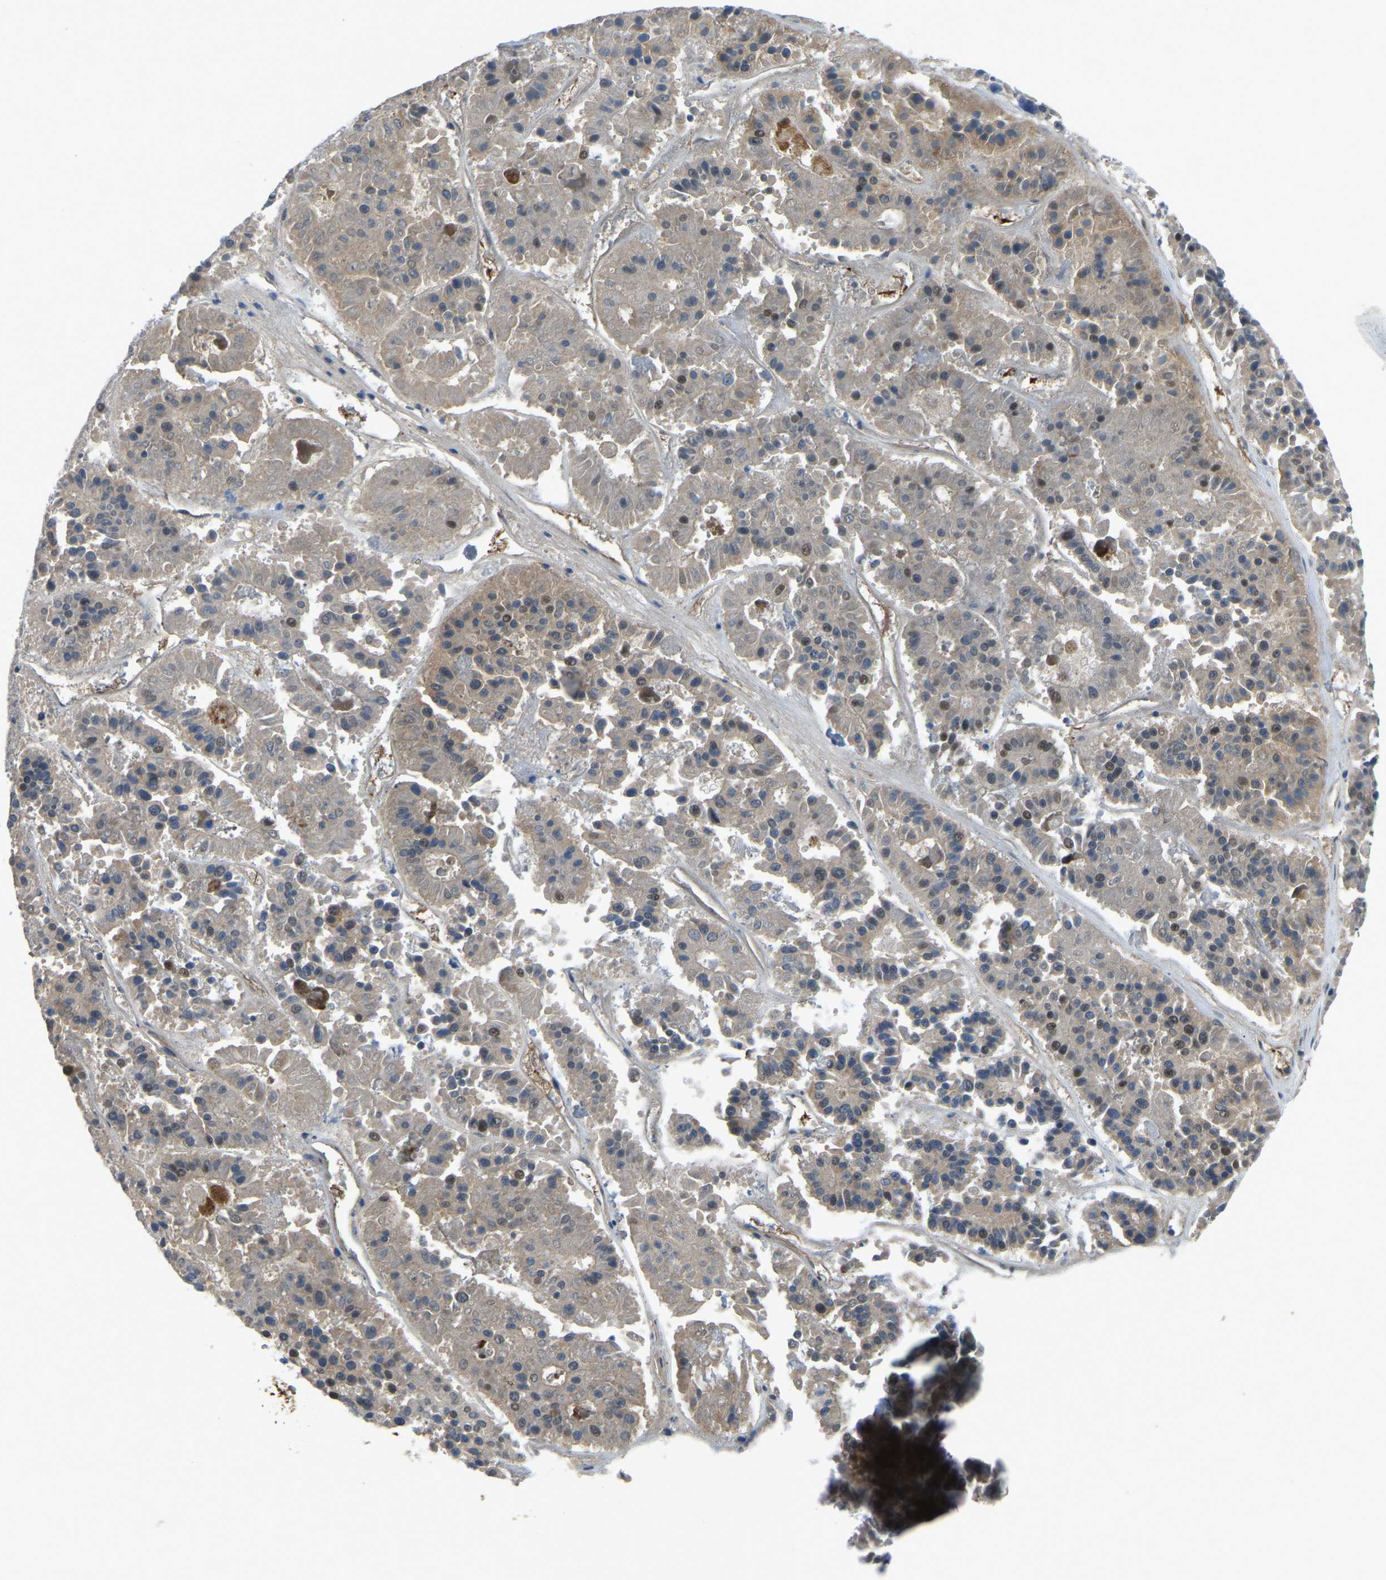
{"staining": {"intensity": "weak", "quantity": "<25%", "location": "nuclear"}, "tissue": "pancreatic cancer", "cell_type": "Tumor cells", "image_type": "cancer", "snomed": [{"axis": "morphology", "description": "Adenocarcinoma, NOS"}, {"axis": "topography", "description": "Pancreas"}], "caption": "Immunohistochemistry (IHC) image of human pancreatic cancer stained for a protein (brown), which shows no expression in tumor cells. (Brightfield microscopy of DAB immunohistochemistry at high magnification).", "gene": "FHIT", "patient": {"sex": "male", "age": 50}}